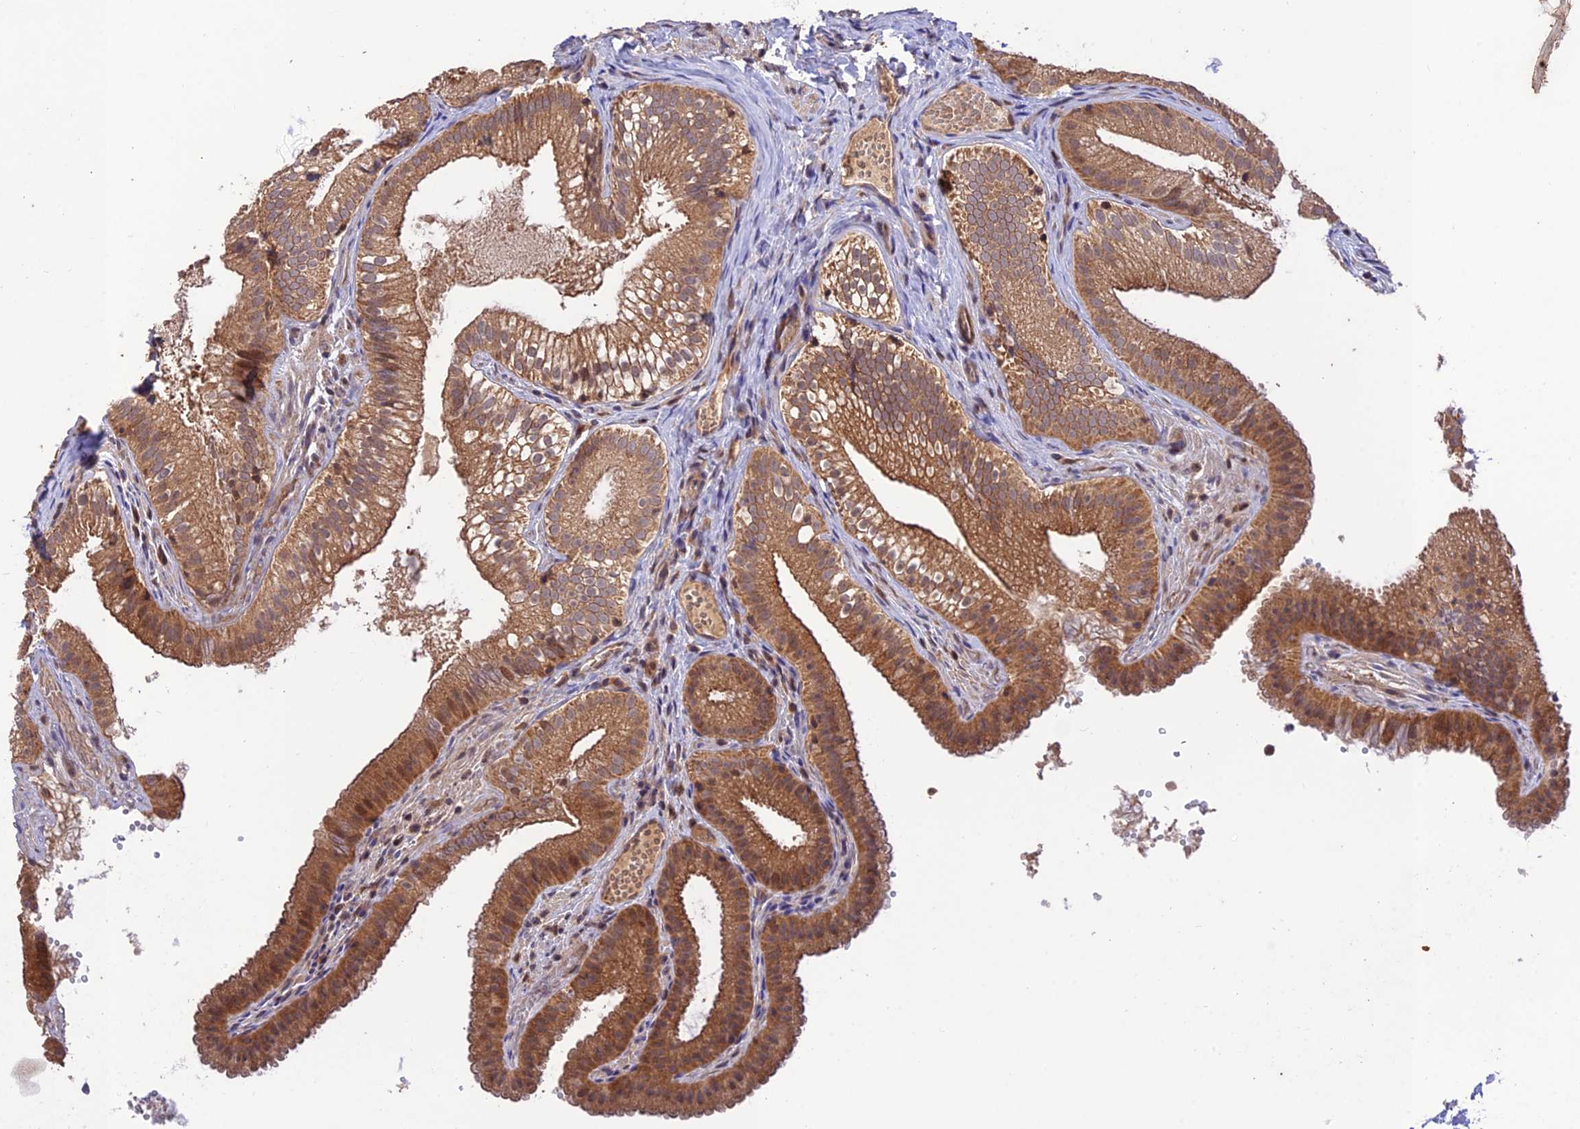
{"staining": {"intensity": "strong", "quantity": ">75%", "location": "cytoplasmic/membranous"}, "tissue": "gallbladder", "cell_type": "Glandular cells", "image_type": "normal", "snomed": [{"axis": "morphology", "description": "Normal tissue, NOS"}, {"axis": "topography", "description": "Gallbladder"}], "caption": "IHC staining of benign gallbladder, which displays high levels of strong cytoplasmic/membranous staining in about >75% of glandular cells indicating strong cytoplasmic/membranous protein staining. The staining was performed using DAB (brown) for protein detection and nuclei were counterstained in hematoxylin (blue).", "gene": "REV1", "patient": {"sex": "female", "age": 30}}